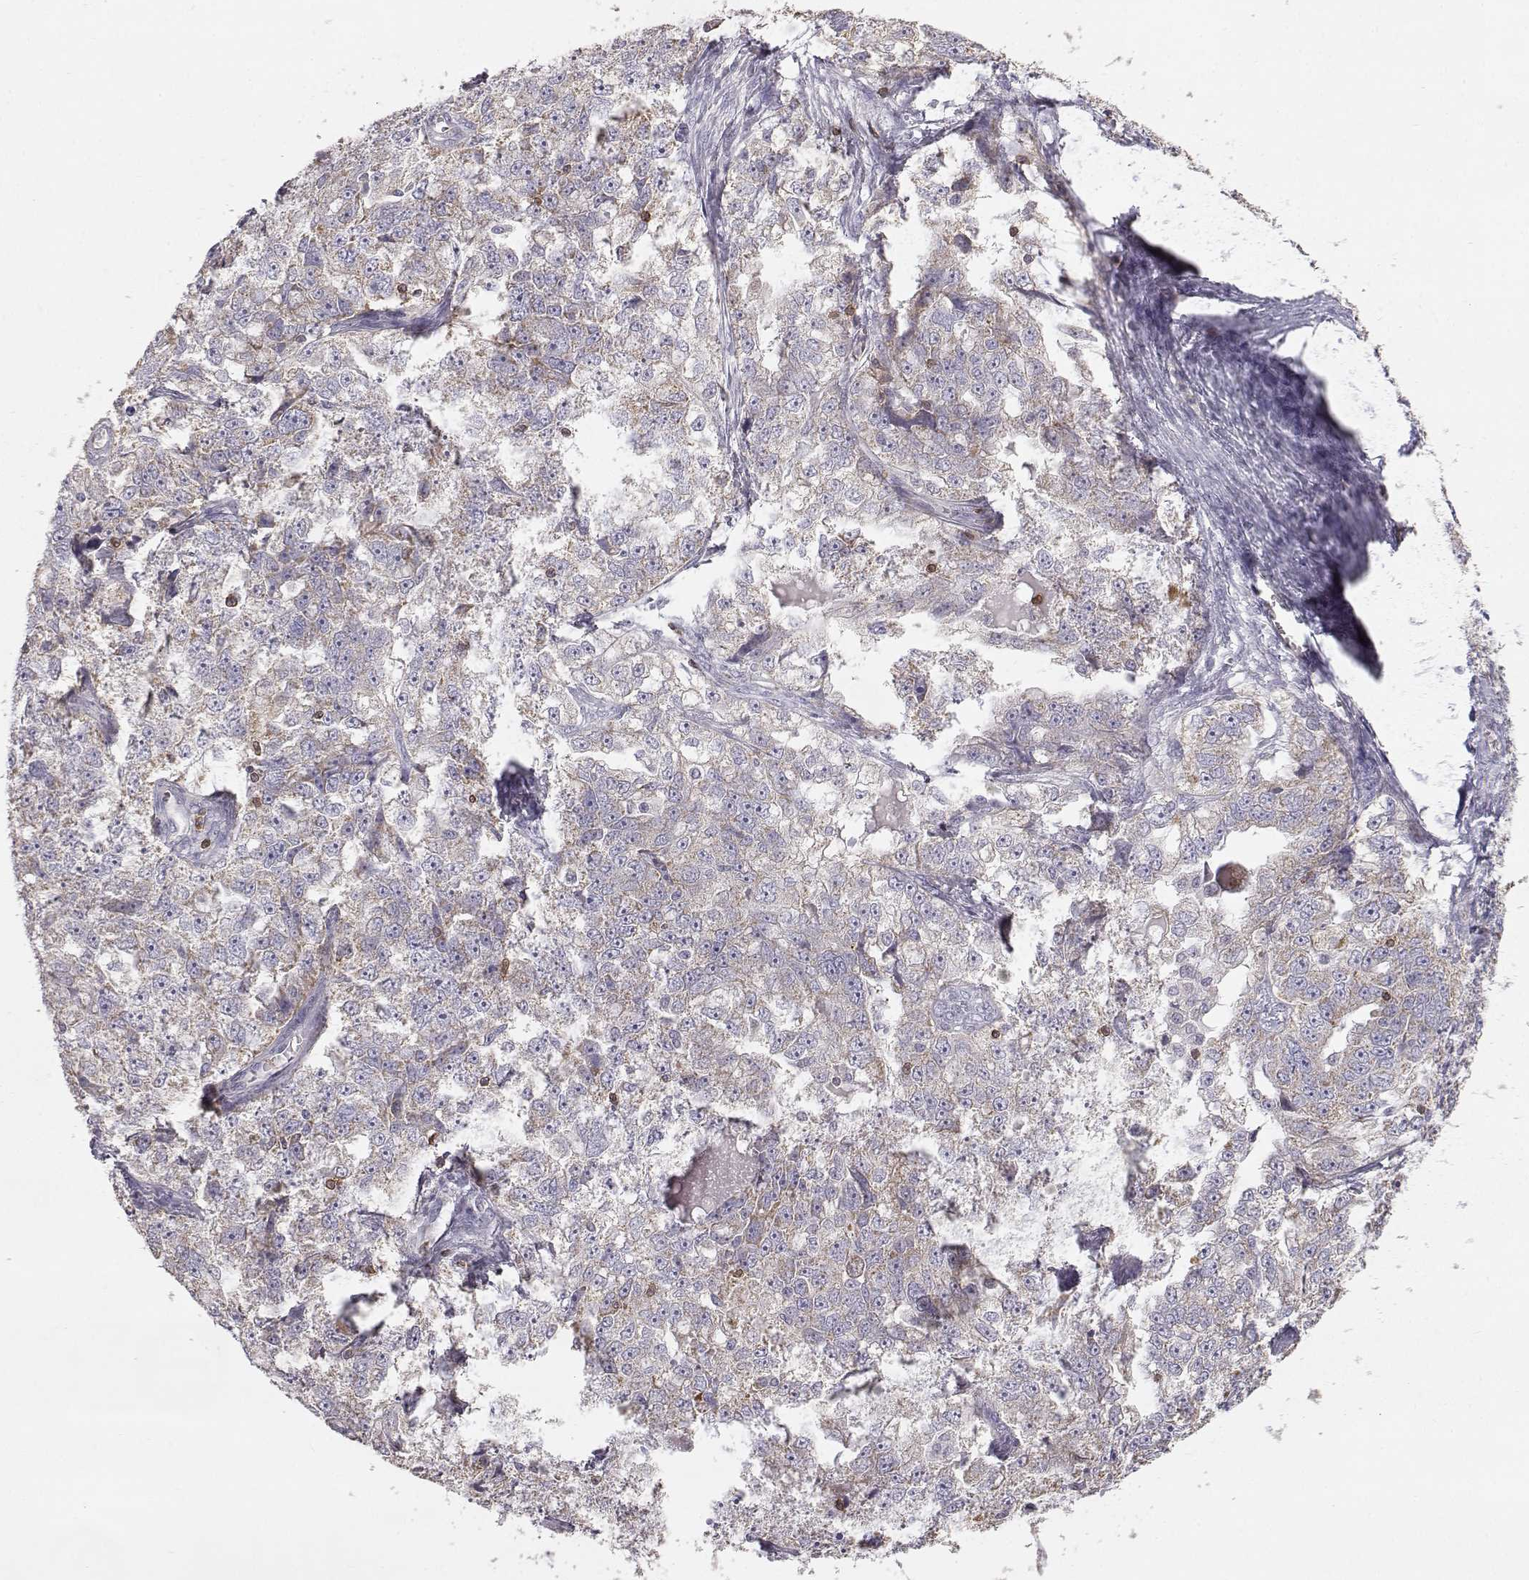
{"staining": {"intensity": "weak", "quantity": ">75%", "location": "cytoplasmic/membranous"}, "tissue": "ovarian cancer", "cell_type": "Tumor cells", "image_type": "cancer", "snomed": [{"axis": "morphology", "description": "Cystadenocarcinoma, serous, NOS"}, {"axis": "topography", "description": "Ovary"}], "caption": "The immunohistochemical stain highlights weak cytoplasmic/membranous positivity in tumor cells of ovarian cancer tissue.", "gene": "GRAP2", "patient": {"sex": "female", "age": 51}}